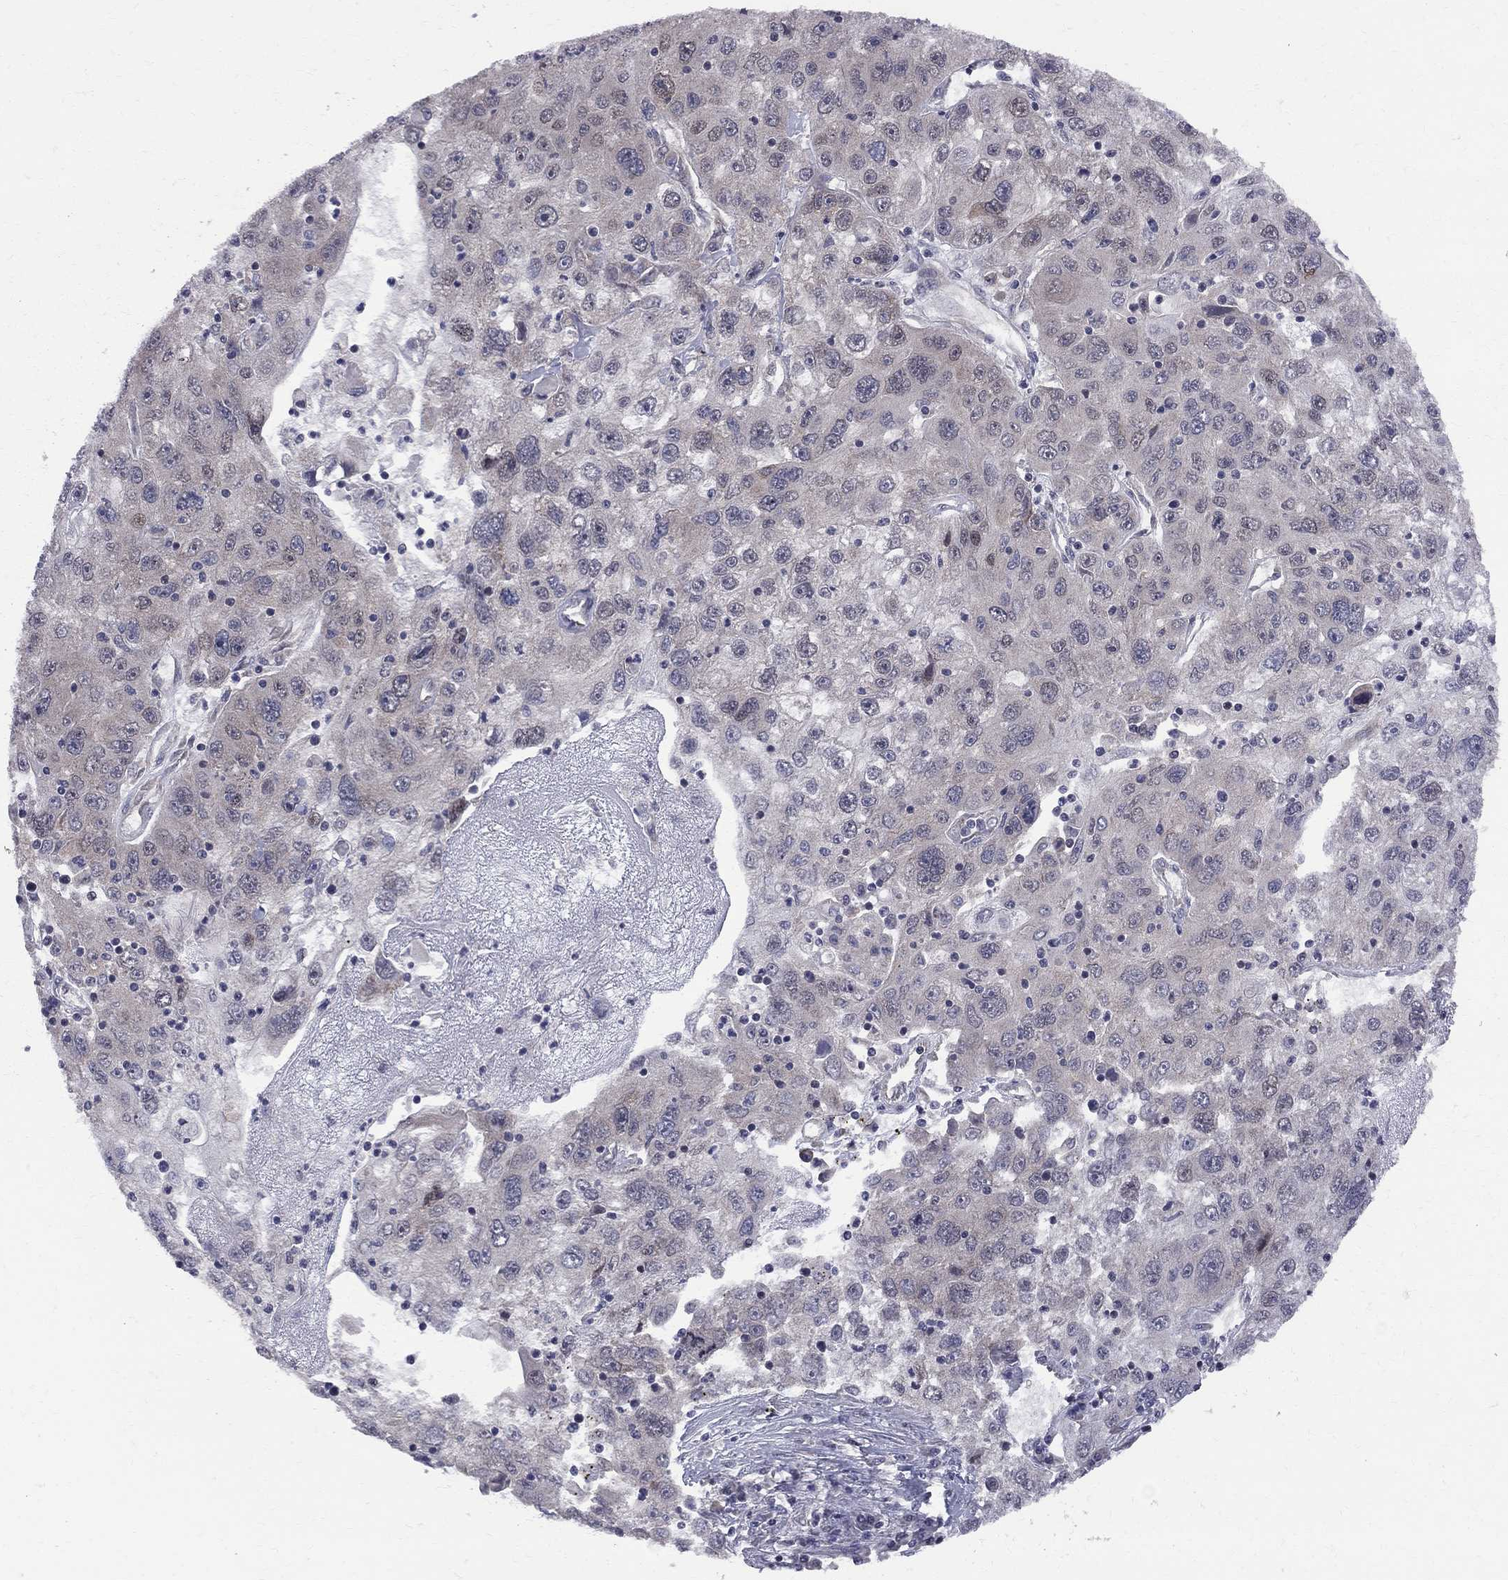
{"staining": {"intensity": "weak", "quantity": "<25%", "location": "cytoplasmic/membranous"}, "tissue": "stomach cancer", "cell_type": "Tumor cells", "image_type": "cancer", "snomed": [{"axis": "morphology", "description": "Adenocarcinoma, NOS"}, {"axis": "topography", "description": "Stomach"}], "caption": "Histopathology image shows no significant protein staining in tumor cells of stomach cancer. (DAB immunohistochemistry with hematoxylin counter stain).", "gene": "CNOT11", "patient": {"sex": "male", "age": 56}}